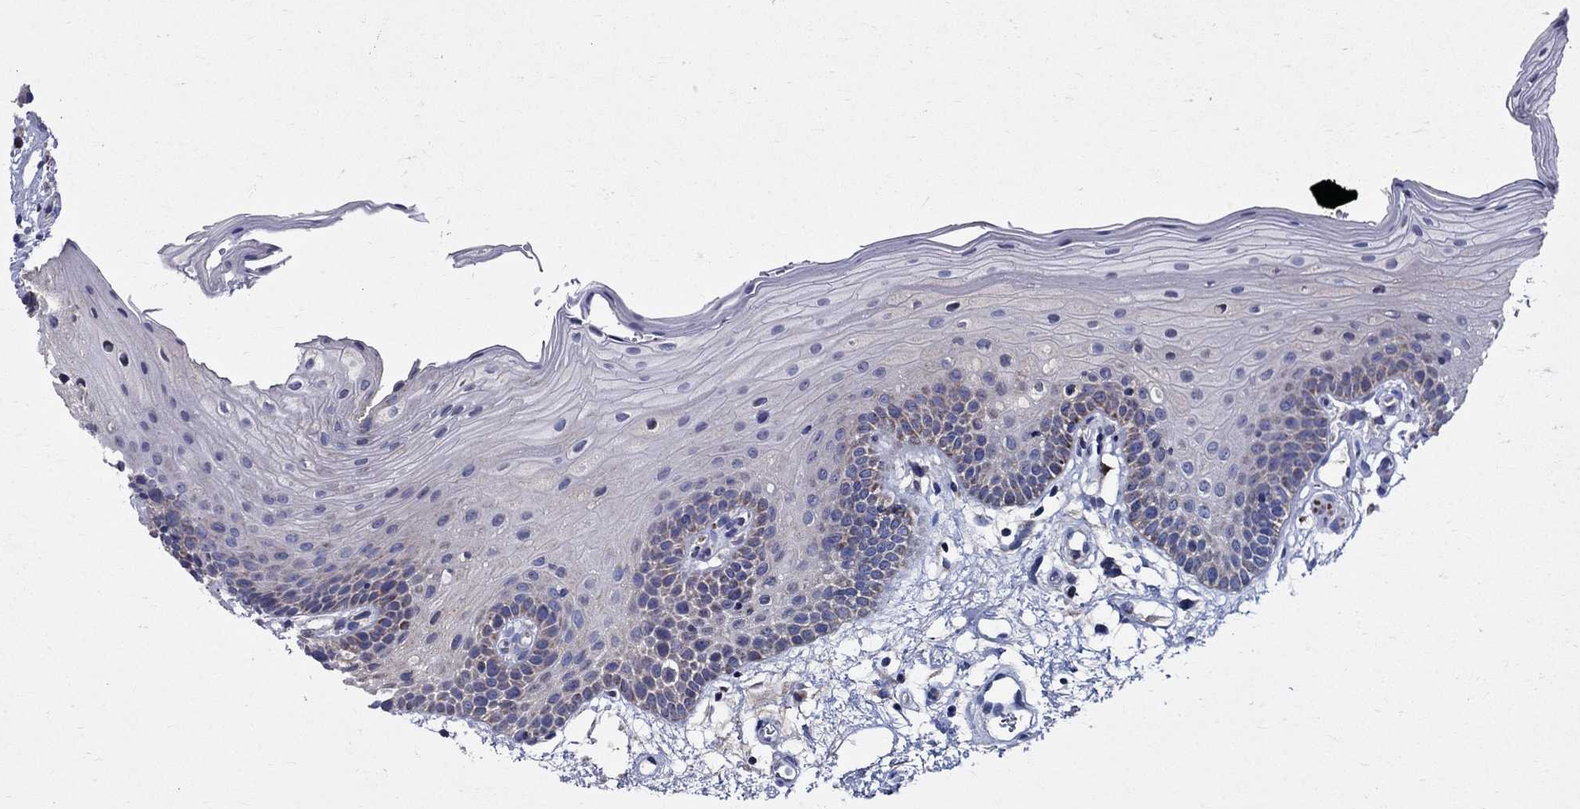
{"staining": {"intensity": "negative", "quantity": "none", "location": "none"}, "tissue": "oral mucosa", "cell_type": "Squamous epithelial cells", "image_type": "normal", "snomed": [{"axis": "morphology", "description": "Normal tissue, NOS"}, {"axis": "topography", "description": "Oral tissue"}, {"axis": "topography", "description": "Tounge, NOS"}], "caption": "IHC image of unremarkable oral mucosa stained for a protein (brown), which exhibits no expression in squamous epithelial cells.", "gene": "SLC4A10", "patient": {"sex": "female", "age": 83}}